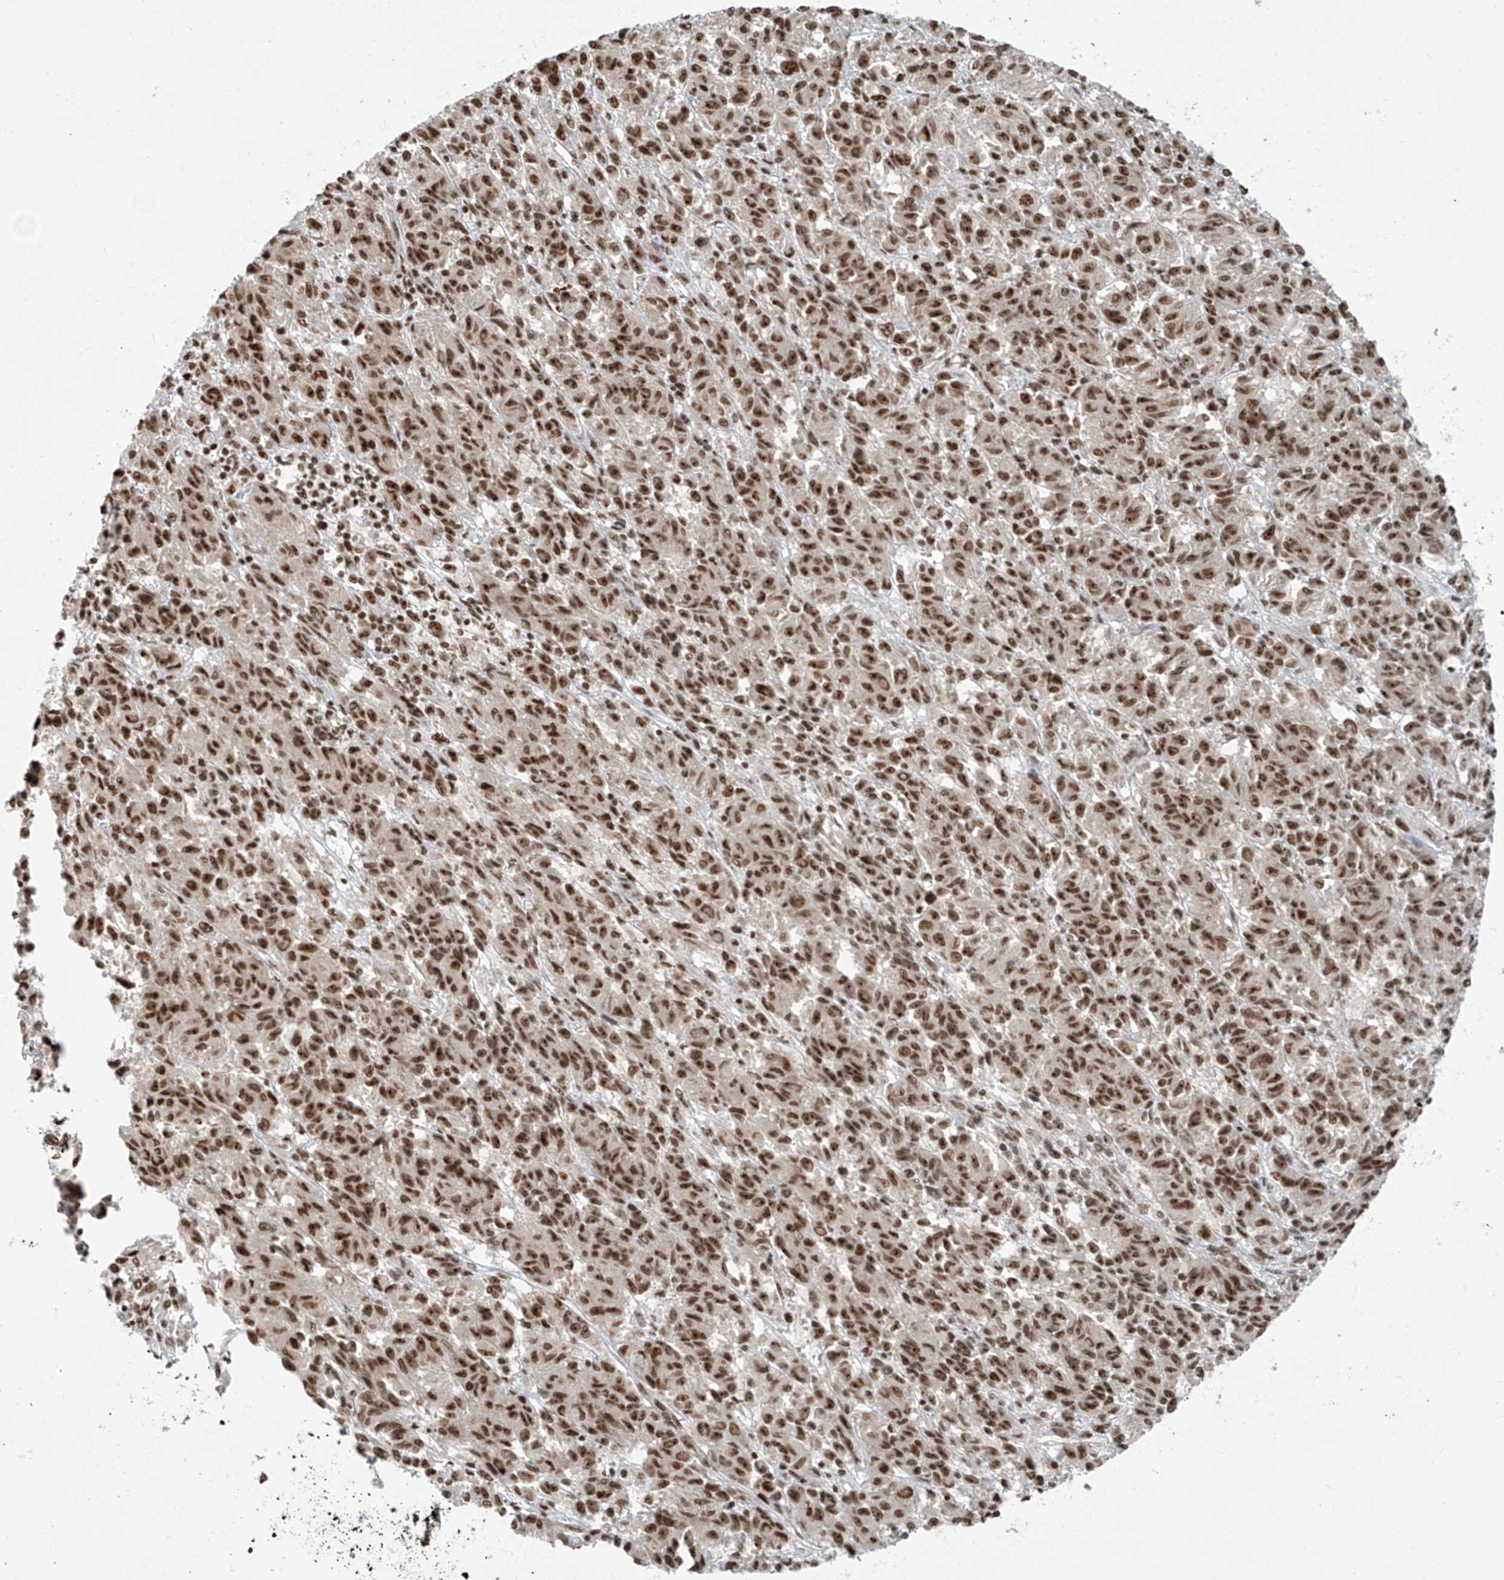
{"staining": {"intensity": "strong", "quantity": ">75%", "location": "nuclear"}, "tissue": "melanoma", "cell_type": "Tumor cells", "image_type": "cancer", "snomed": [{"axis": "morphology", "description": "Malignant melanoma, Metastatic site"}, {"axis": "topography", "description": "Lung"}], "caption": "A brown stain labels strong nuclear expression of a protein in melanoma tumor cells.", "gene": "FAM193B", "patient": {"sex": "male", "age": 64}}